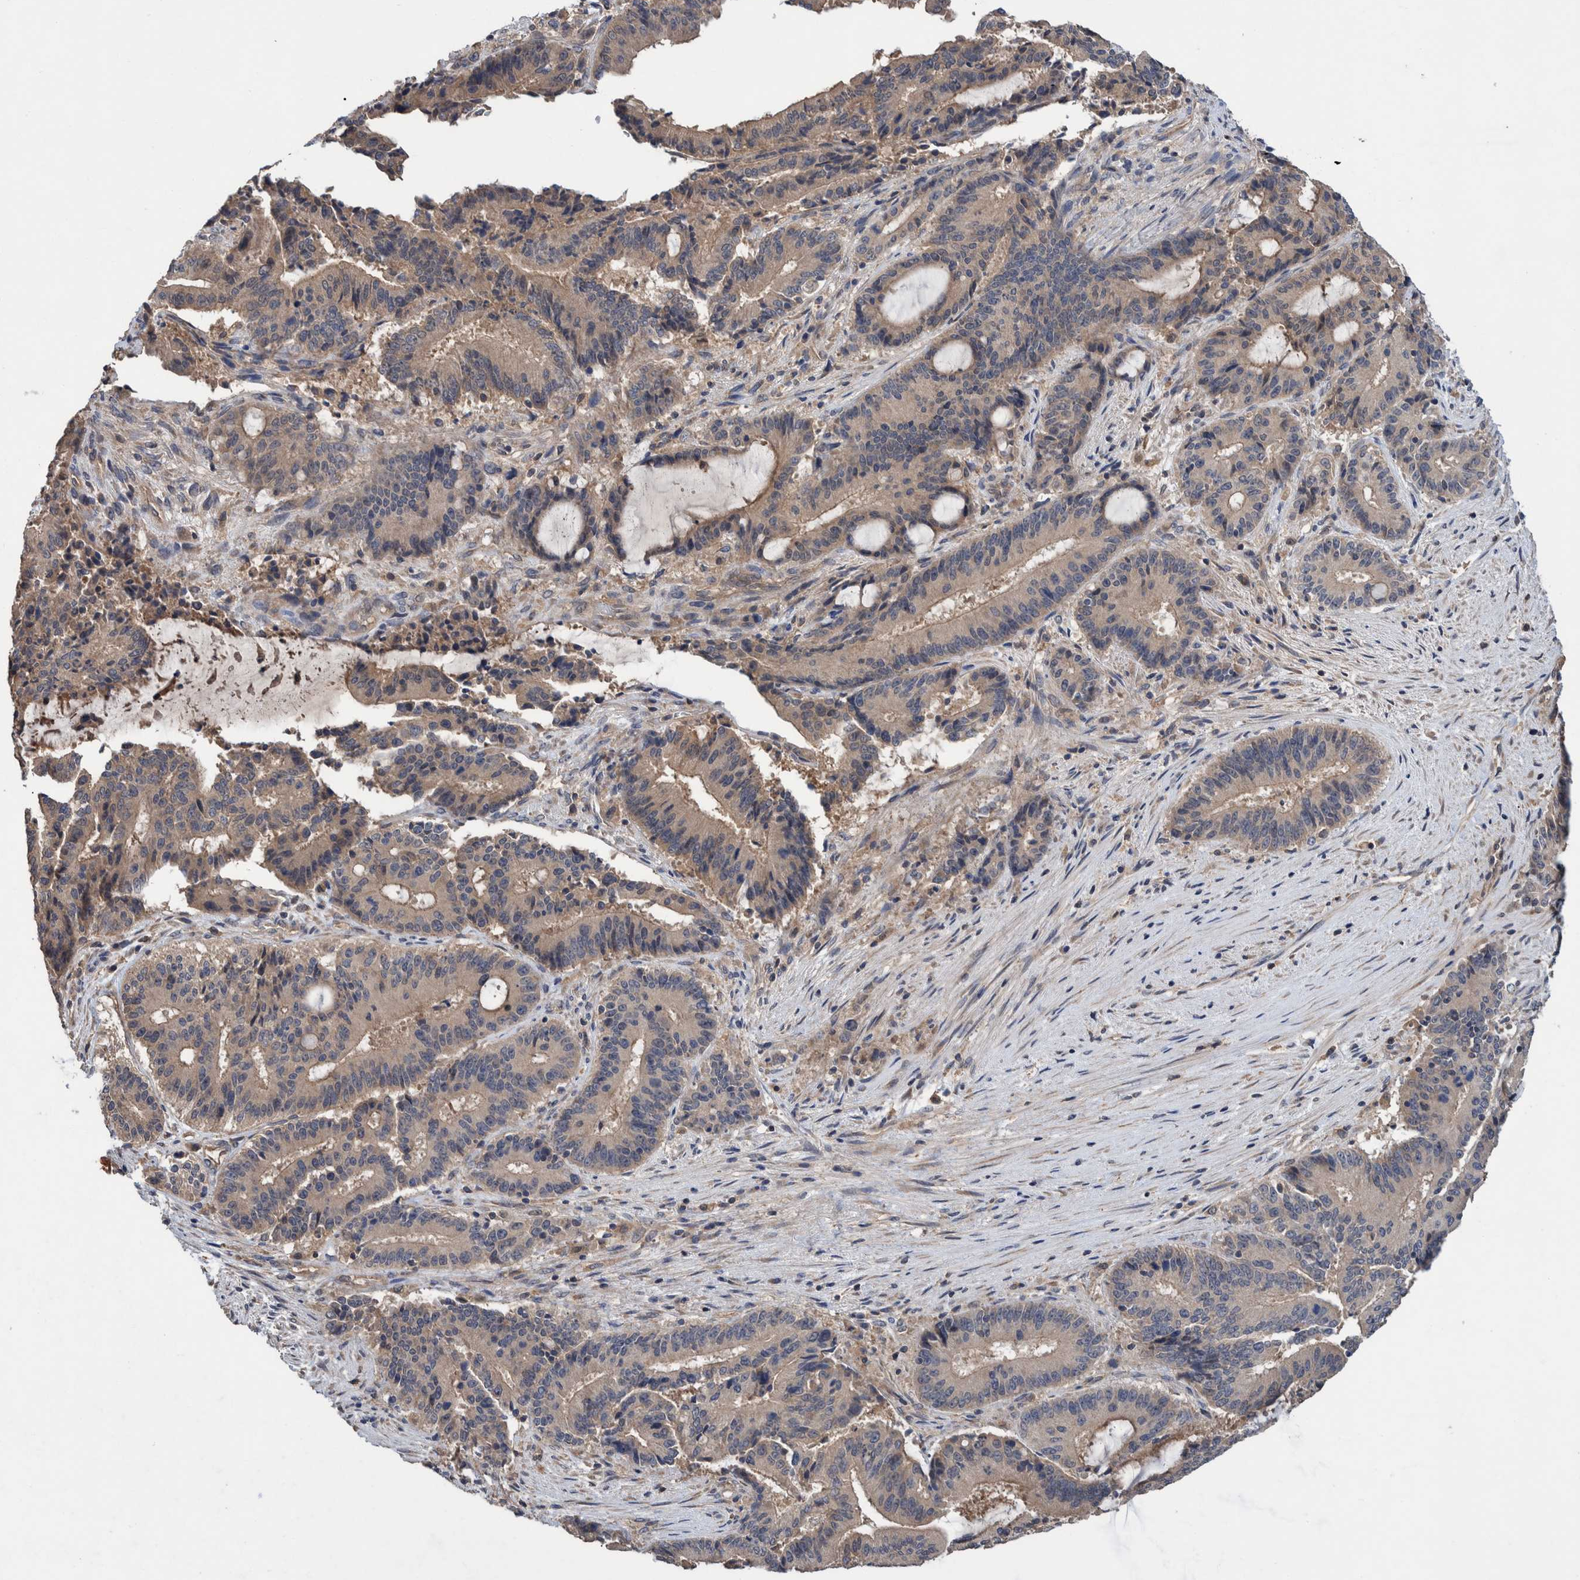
{"staining": {"intensity": "weak", "quantity": ">75%", "location": "cytoplasmic/membranous"}, "tissue": "liver cancer", "cell_type": "Tumor cells", "image_type": "cancer", "snomed": [{"axis": "morphology", "description": "Normal tissue, NOS"}, {"axis": "morphology", "description": "Cholangiocarcinoma"}, {"axis": "topography", "description": "Liver"}, {"axis": "topography", "description": "Peripheral nerve tissue"}], "caption": "Human liver cancer stained for a protein (brown) shows weak cytoplasmic/membranous positive positivity in approximately >75% of tumor cells.", "gene": "PLPBP", "patient": {"sex": "female", "age": 73}}